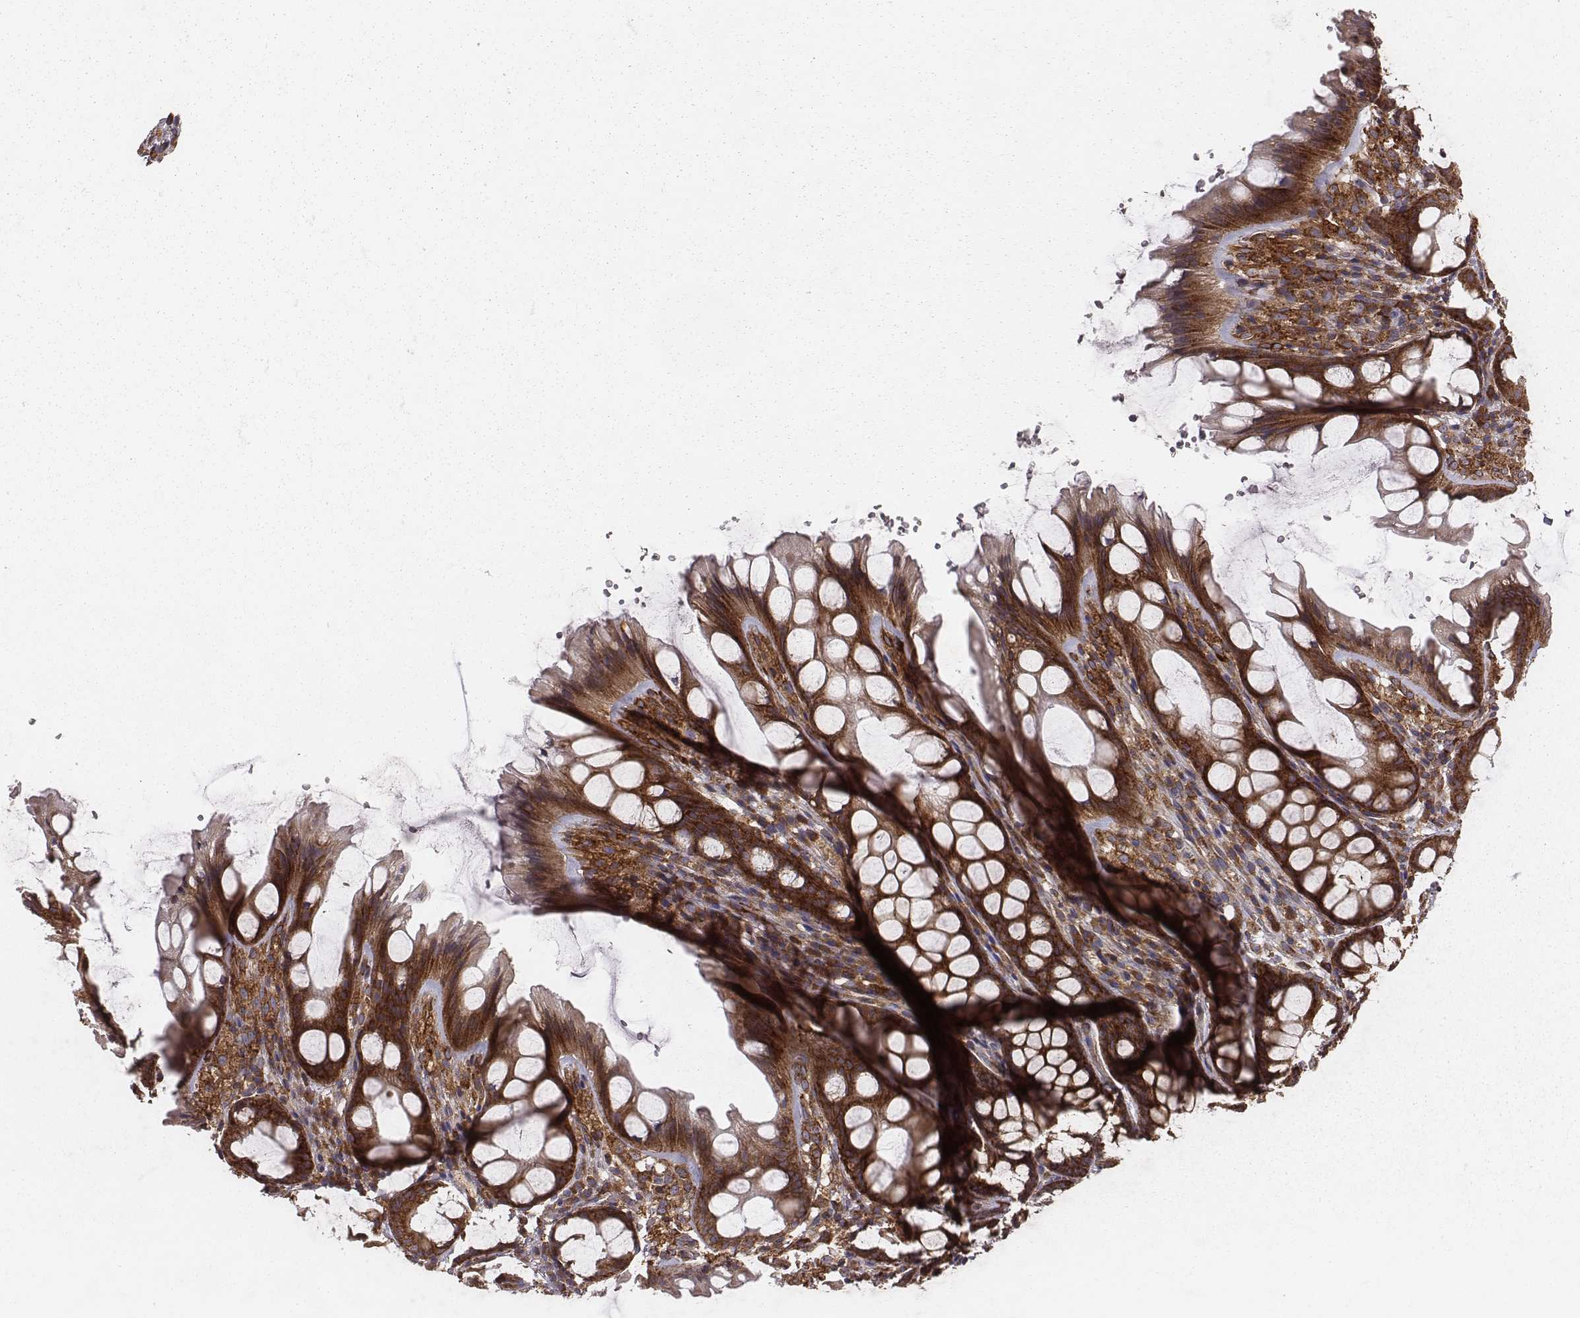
{"staining": {"intensity": "strong", "quantity": ">75%", "location": "cytoplasmic/membranous"}, "tissue": "colon", "cell_type": "Endothelial cells", "image_type": "normal", "snomed": [{"axis": "morphology", "description": "Normal tissue, NOS"}, {"axis": "topography", "description": "Colon"}], "caption": "A micrograph of colon stained for a protein reveals strong cytoplasmic/membranous brown staining in endothelial cells. (Brightfield microscopy of DAB IHC at high magnification).", "gene": "TXLNA", "patient": {"sex": "male", "age": 47}}